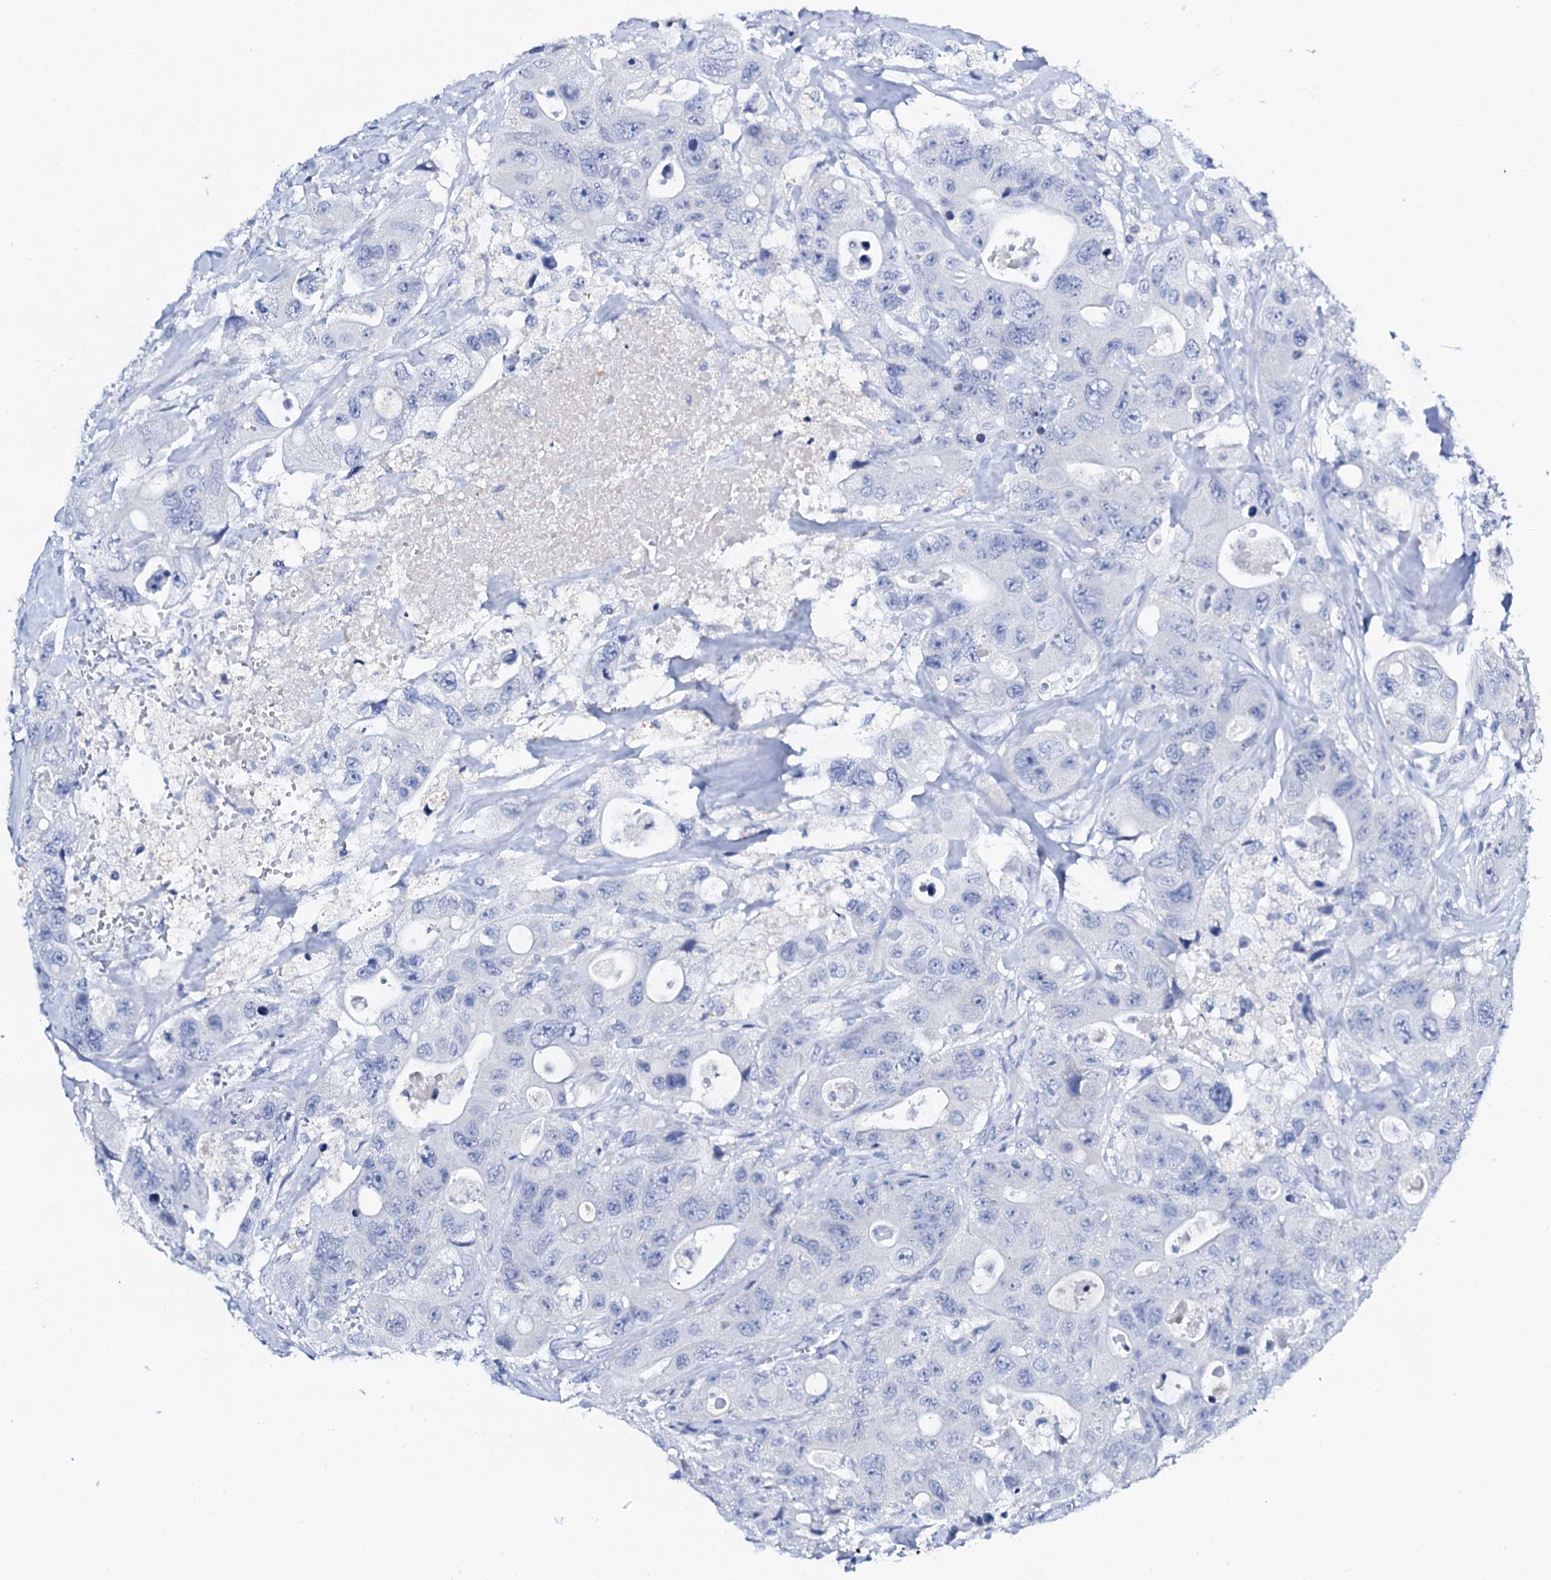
{"staining": {"intensity": "negative", "quantity": "none", "location": "none"}, "tissue": "colorectal cancer", "cell_type": "Tumor cells", "image_type": "cancer", "snomed": [{"axis": "morphology", "description": "Adenocarcinoma, NOS"}, {"axis": "topography", "description": "Colon"}], "caption": "This is an immunohistochemistry (IHC) histopathology image of colorectal adenocarcinoma. There is no positivity in tumor cells.", "gene": "FBXL16", "patient": {"sex": "female", "age": 46}}